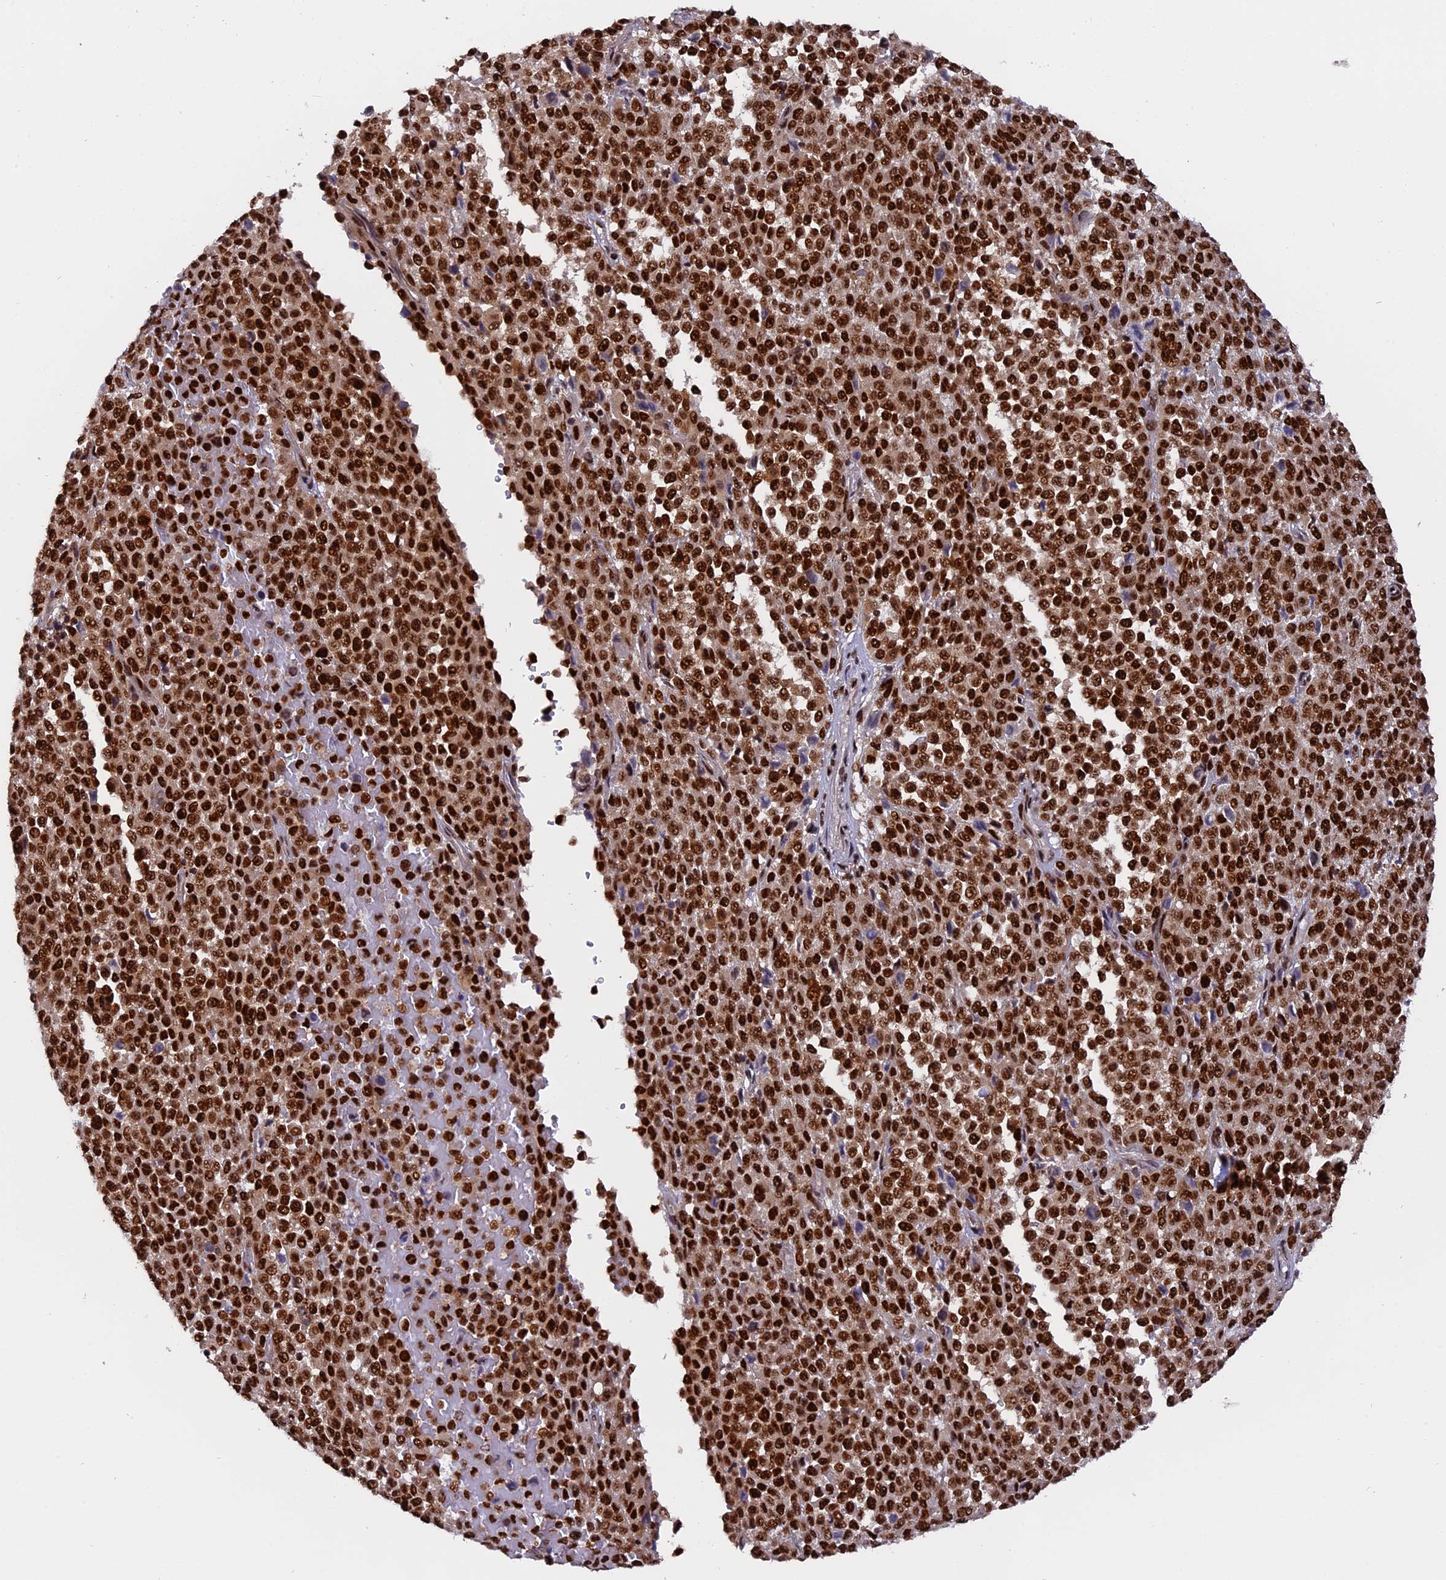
{"staining": {"intensity": "strong", "quantity": ">75%", "location": "nuclear"}, "tissue": "melanoma", "cell_type": "Tumor cells", "image_type": "cancer", "snomed": [{"axis": "morphology", "description": "Malignant melanoma, Metastatic site"}, {"axis": "topography", "description": "Pancreas"}], "caption": "Human malignant melanoma (metastatic site) stained with a protein marker reveals strong staining in tumor cells.", "gene": "RAMAC", "patient": {"sex": "female", "age": 30}}